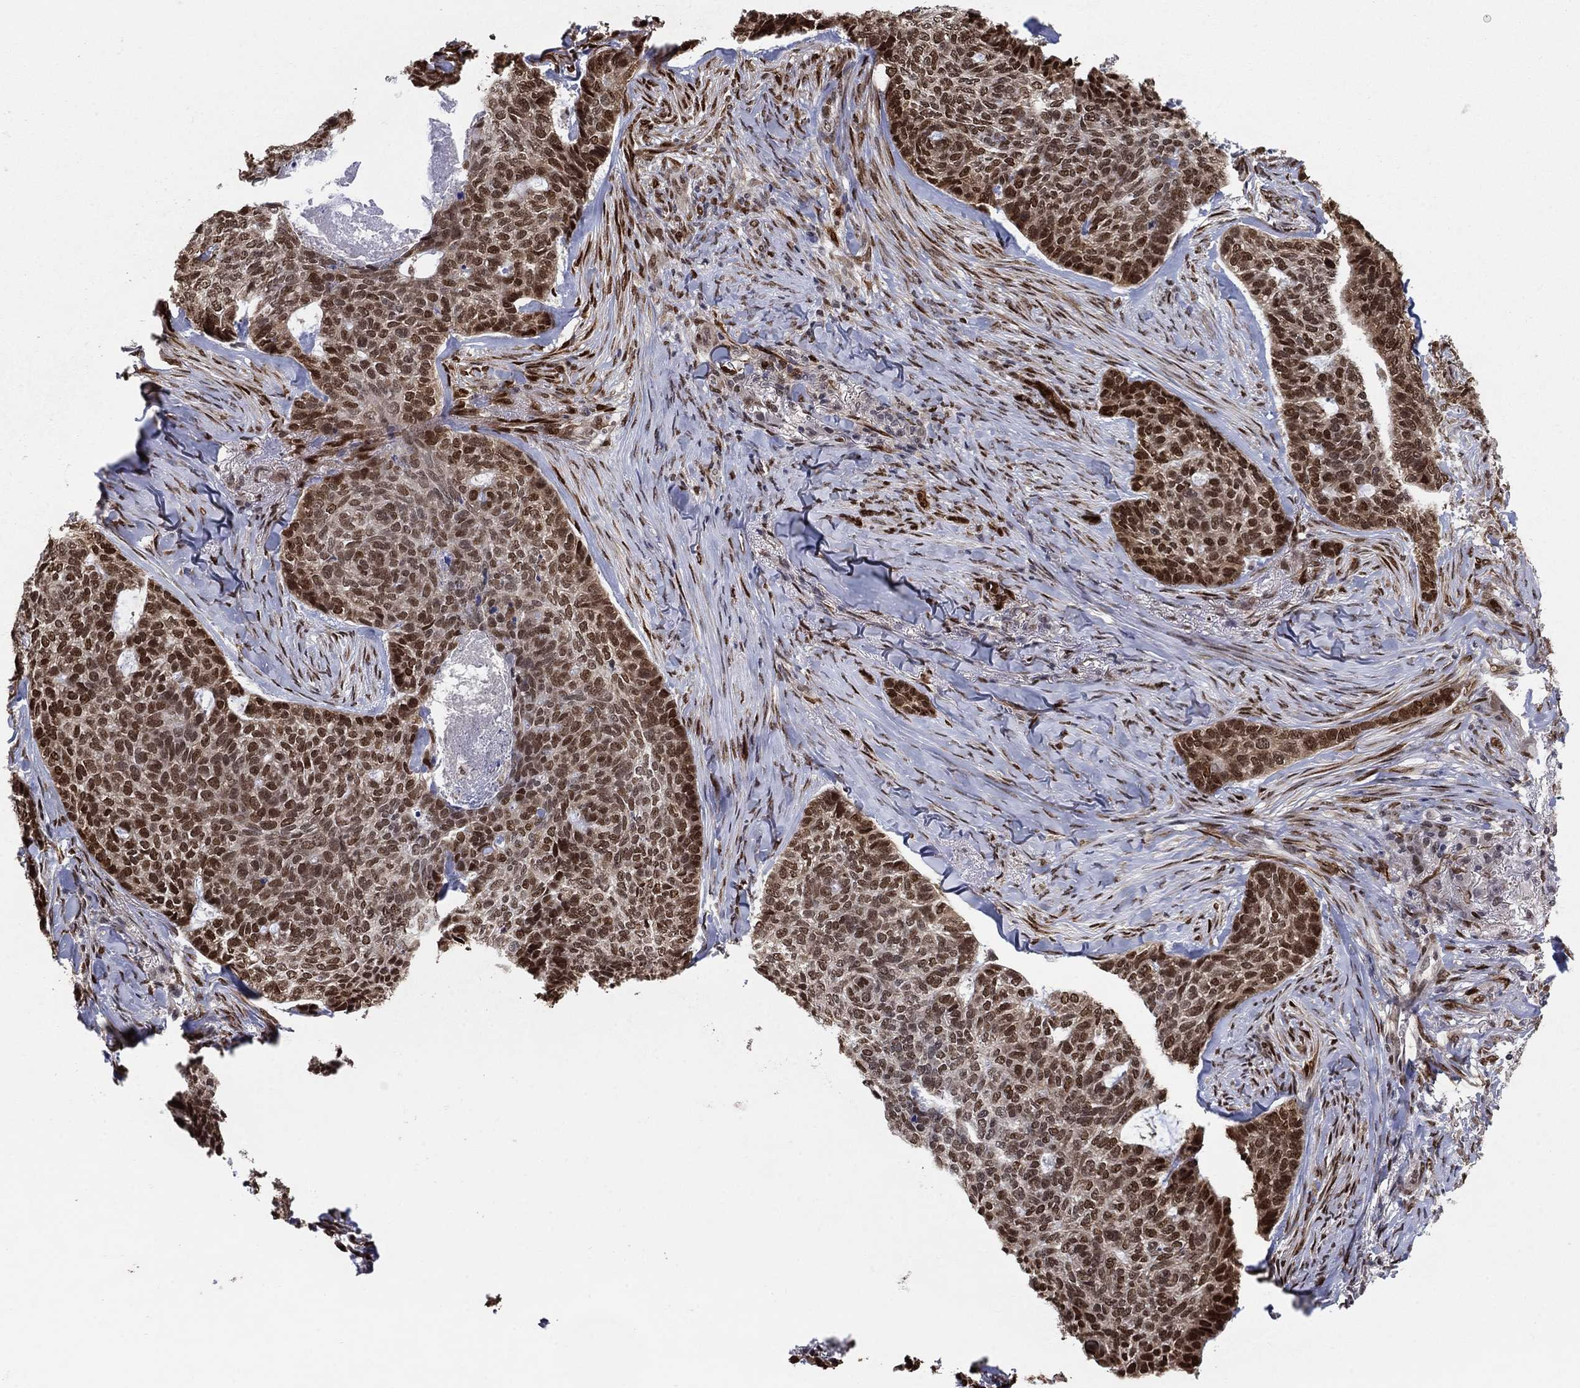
{"staining": {"intensity": "strong", "quantity": ">75%", "location": "nuclear"}, "tissue": "skin cancer", "cell_type": "Tumor cells", "image_type": "cancer", "snomed": [{"axis": "morphology", "description": "Basal cell carcinoma"}, {"axis": "topography", "description": "Skin"}], "caption": "Skin cancer was stained to show a protein in brown. There is high levels of strong nuclear staining in approximately >75% of tumor cells.", "gene": "CENPE", "patient": {"sex": "female", "age": 69}}